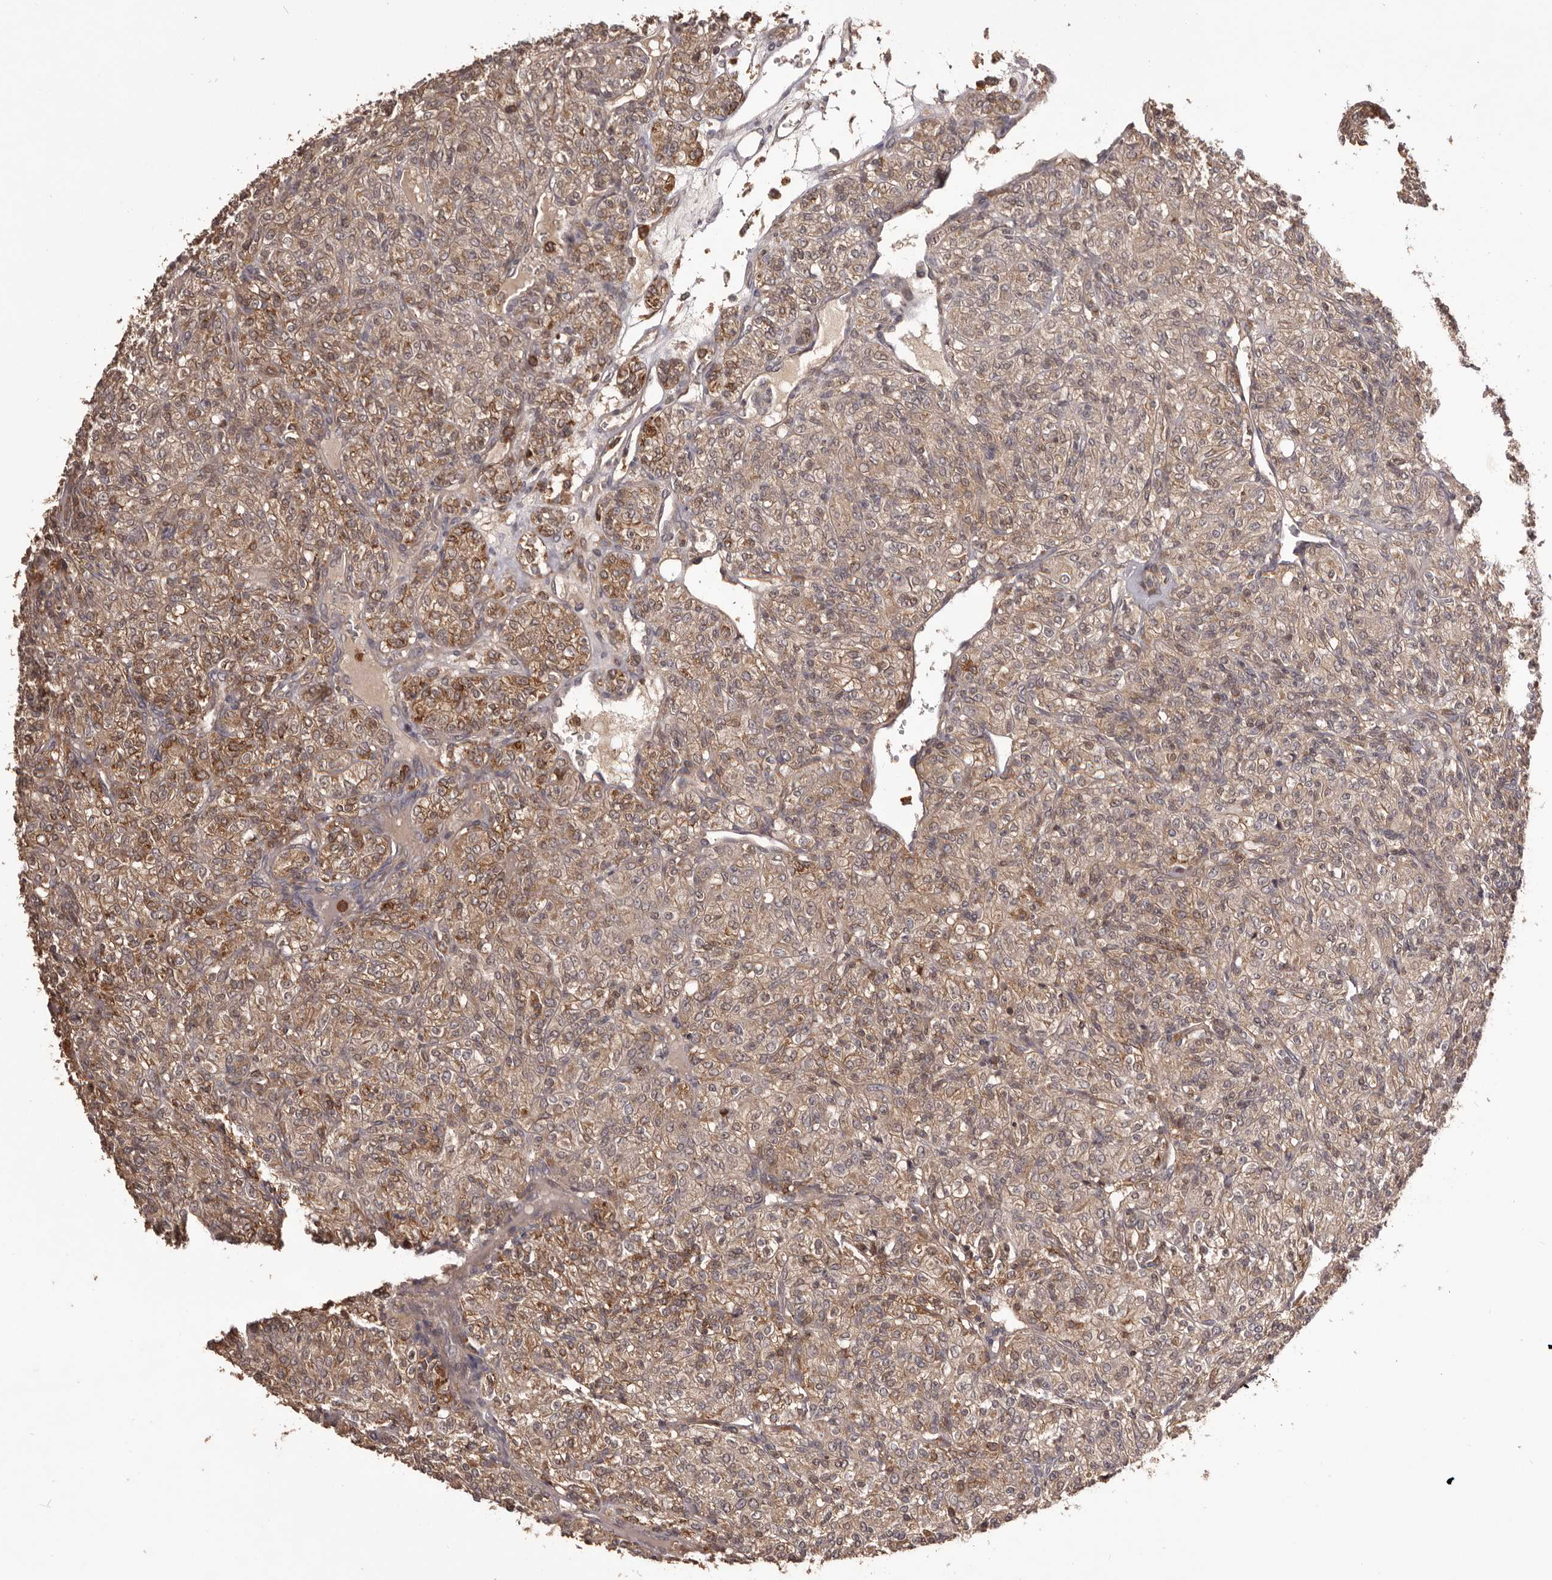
{"staining": {"intensity": "weak", "quantity": "25%-75%", "location": "cytoplasmic/membranous"}, "tissue": "renal cancer", "cell_type": "Tumor cells", "image_type": "cancer", "snomed": [{"axis": "morphology", "description": "Adenocarcinoma, NOS"}, {"axis": "topography", "description": "Kidney"}], "caption": "A brown stain highlights weak cytoplasmic/membranous staining of a protein in human adenocarcinoma (renal) tumor cells. The protein of interest is shown in brown color, while the nuclei are stained blue.", "gene": "GLIPR2", "patient": {"sex": "male", "age": 77}}